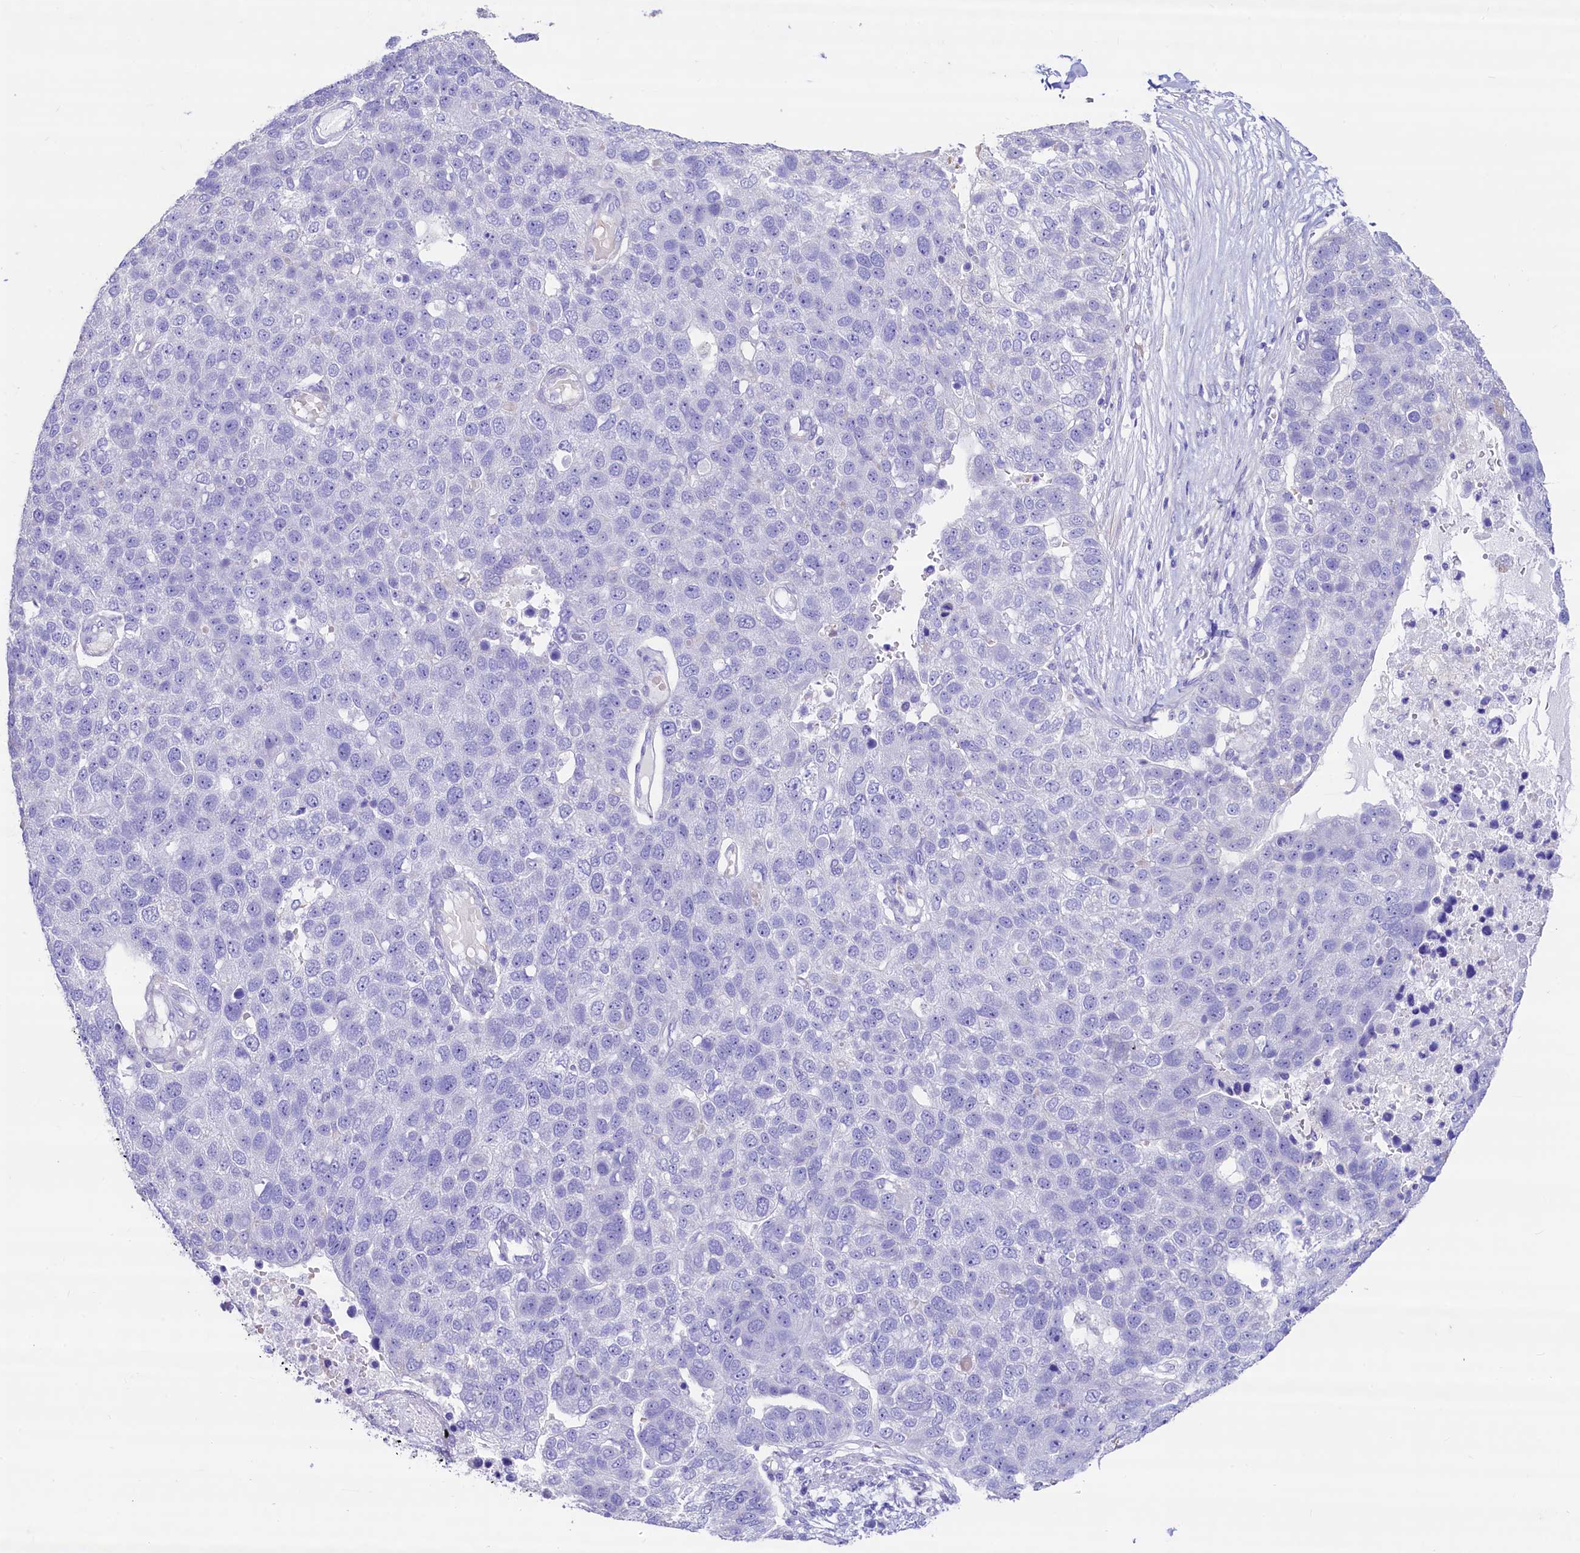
{"staining": {"intensity": "negative", "quantity": "none", "location": "none"}, "tissue": "pancreatic cancer", "cell_type": "Tumor cells", "image_type": "cancer", "snomed": [{"axis": "morphology", "description": "Adenocarcinoma, NOS"}, {"axis": "topography", "description": "Pancreas"}], "caption": "The immunohistochemistry photomicrograph has no significant positivity in tumor cells of pancreatic cancer (adenocarcinoma) tissue.", "gene": "RBP3", "patient": {"sex": "female", "age": 61}}